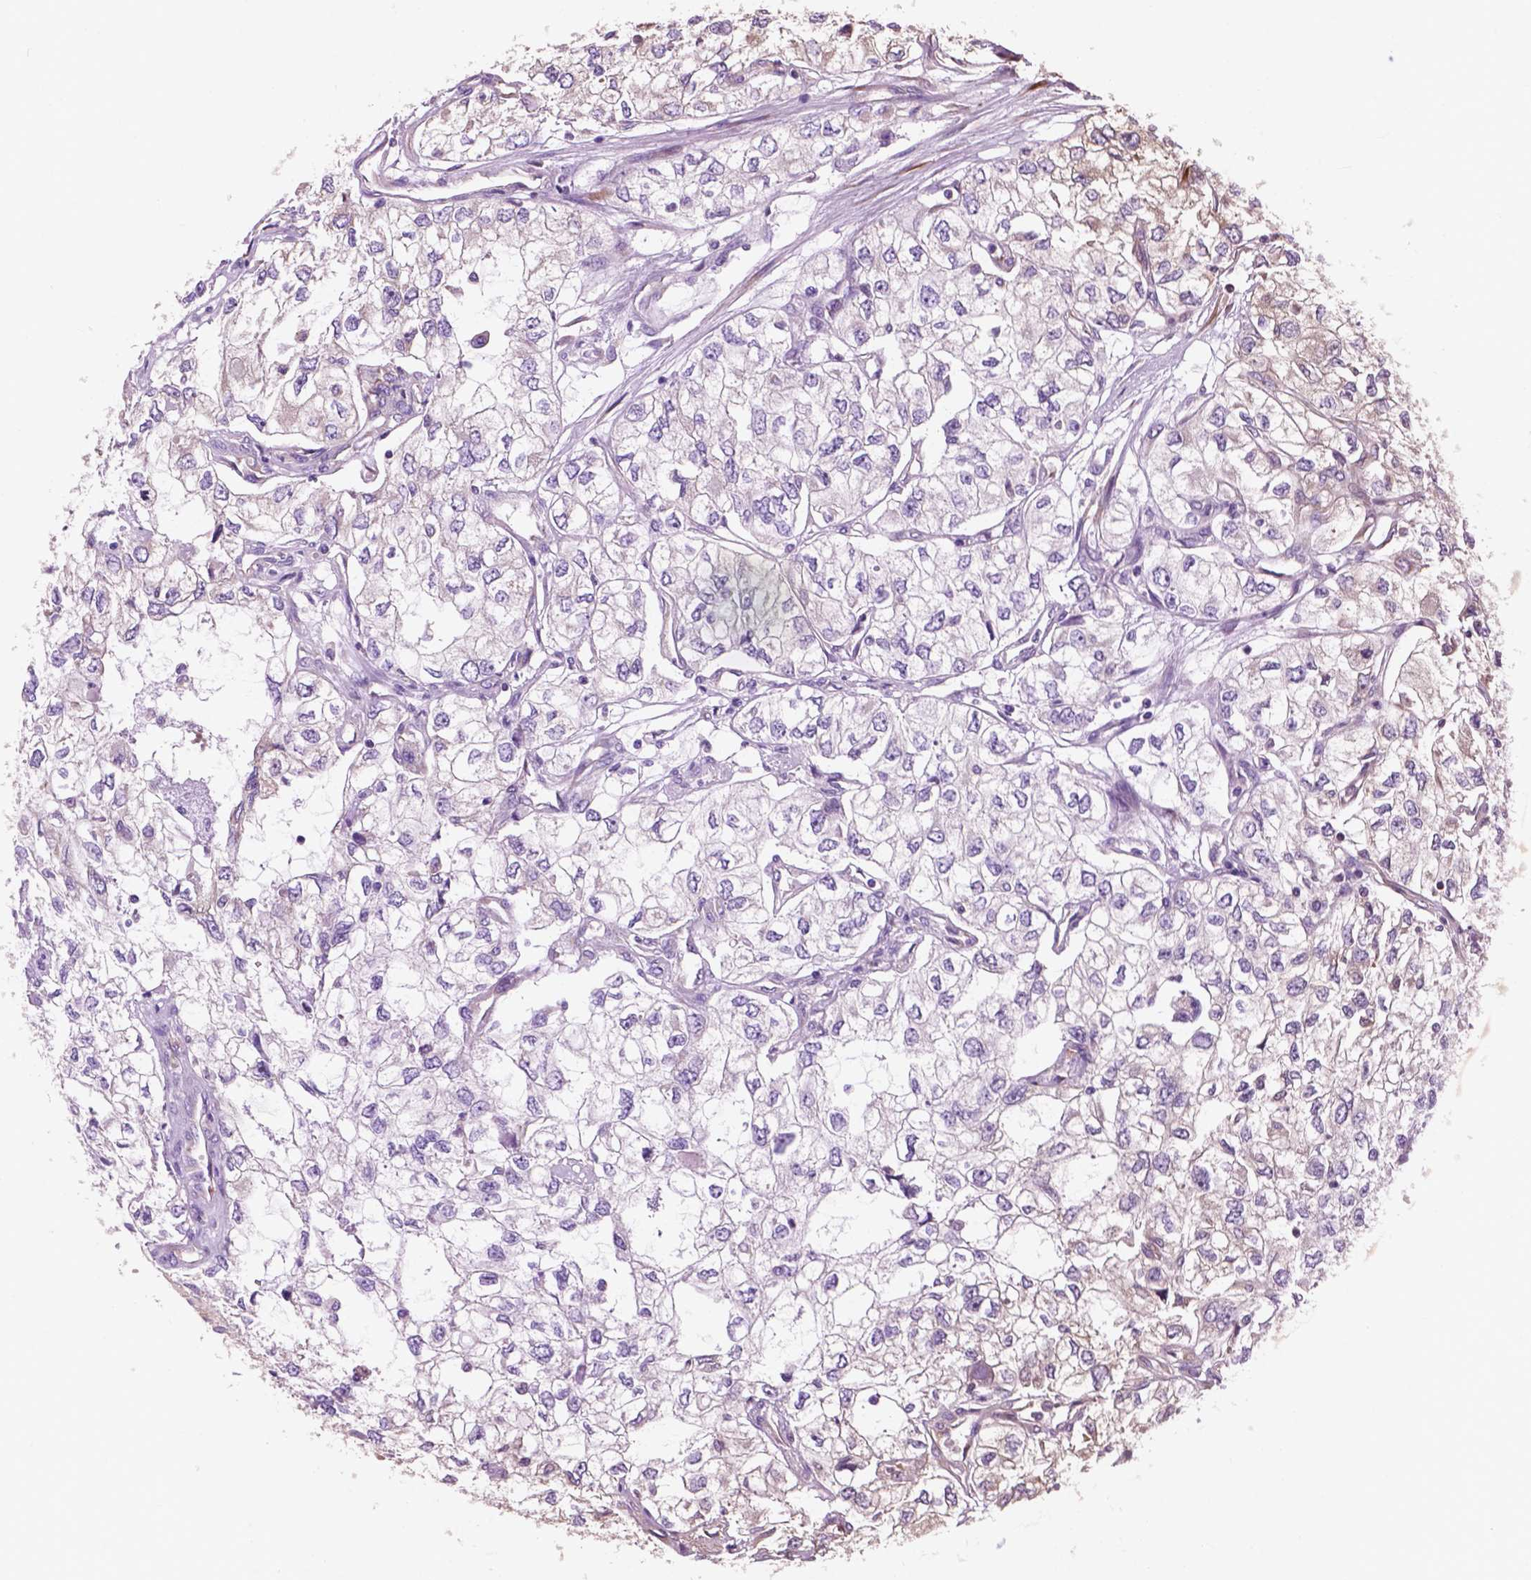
{"staining": {"intensity": "negative", "quantity": "none", "location": "none"}, "tissue": "renal cancer", "cell_type": "Tumor cells", "image_type": "cancer", "snomed": [{"axis": "morphology", "description": "Adenocarcinoma, NOS"}, {"axis": "topography", "description": "Kidney"}], "caption": "Immunohistochemistry (IHC) micrograph of adenocarcinoma (renal) stained for a protein (brown), which displays no staining in tumor cells.", "gene": "RPL37A", "patient": {"sex": "female", "age": 59}}